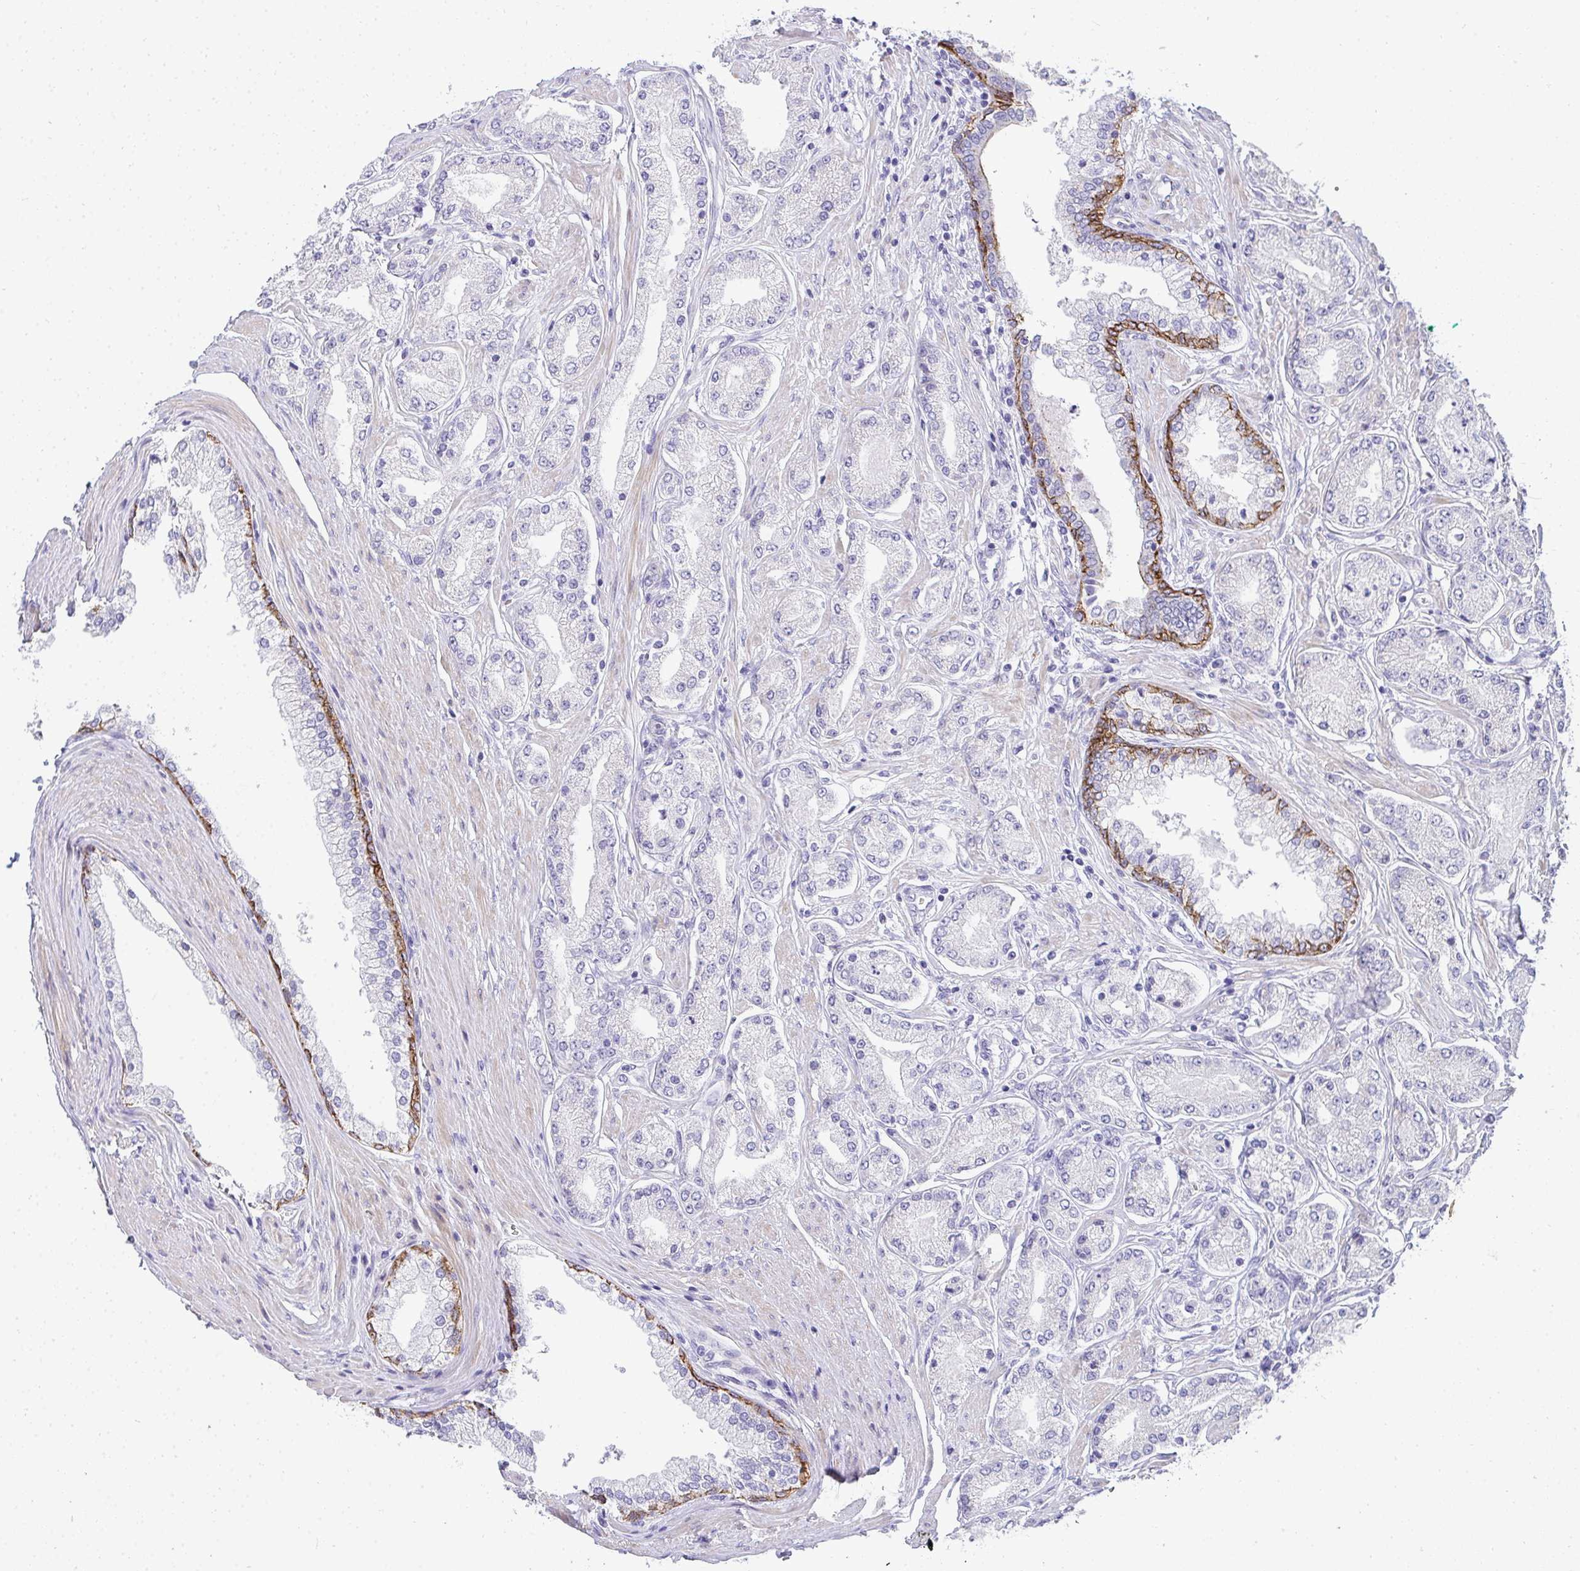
{"staining": {"intensity": "negative", "quantity": "none", "location": "none"}, "tissue": "prostate cancer", "cell_type": "Tumor cells", "image_type": "cancer", "snomed": [{"axis": "morphology", "description": "Adenocarcinoma, High grade"}, {"axis": "topography", "description": "Prostate"}], "caption": "Tumor cells are negative for brown protein staining in prostate high-grade adenocarcinoma.", "gene": "AK5", "patient": {"sex": "male", "age": 66}}